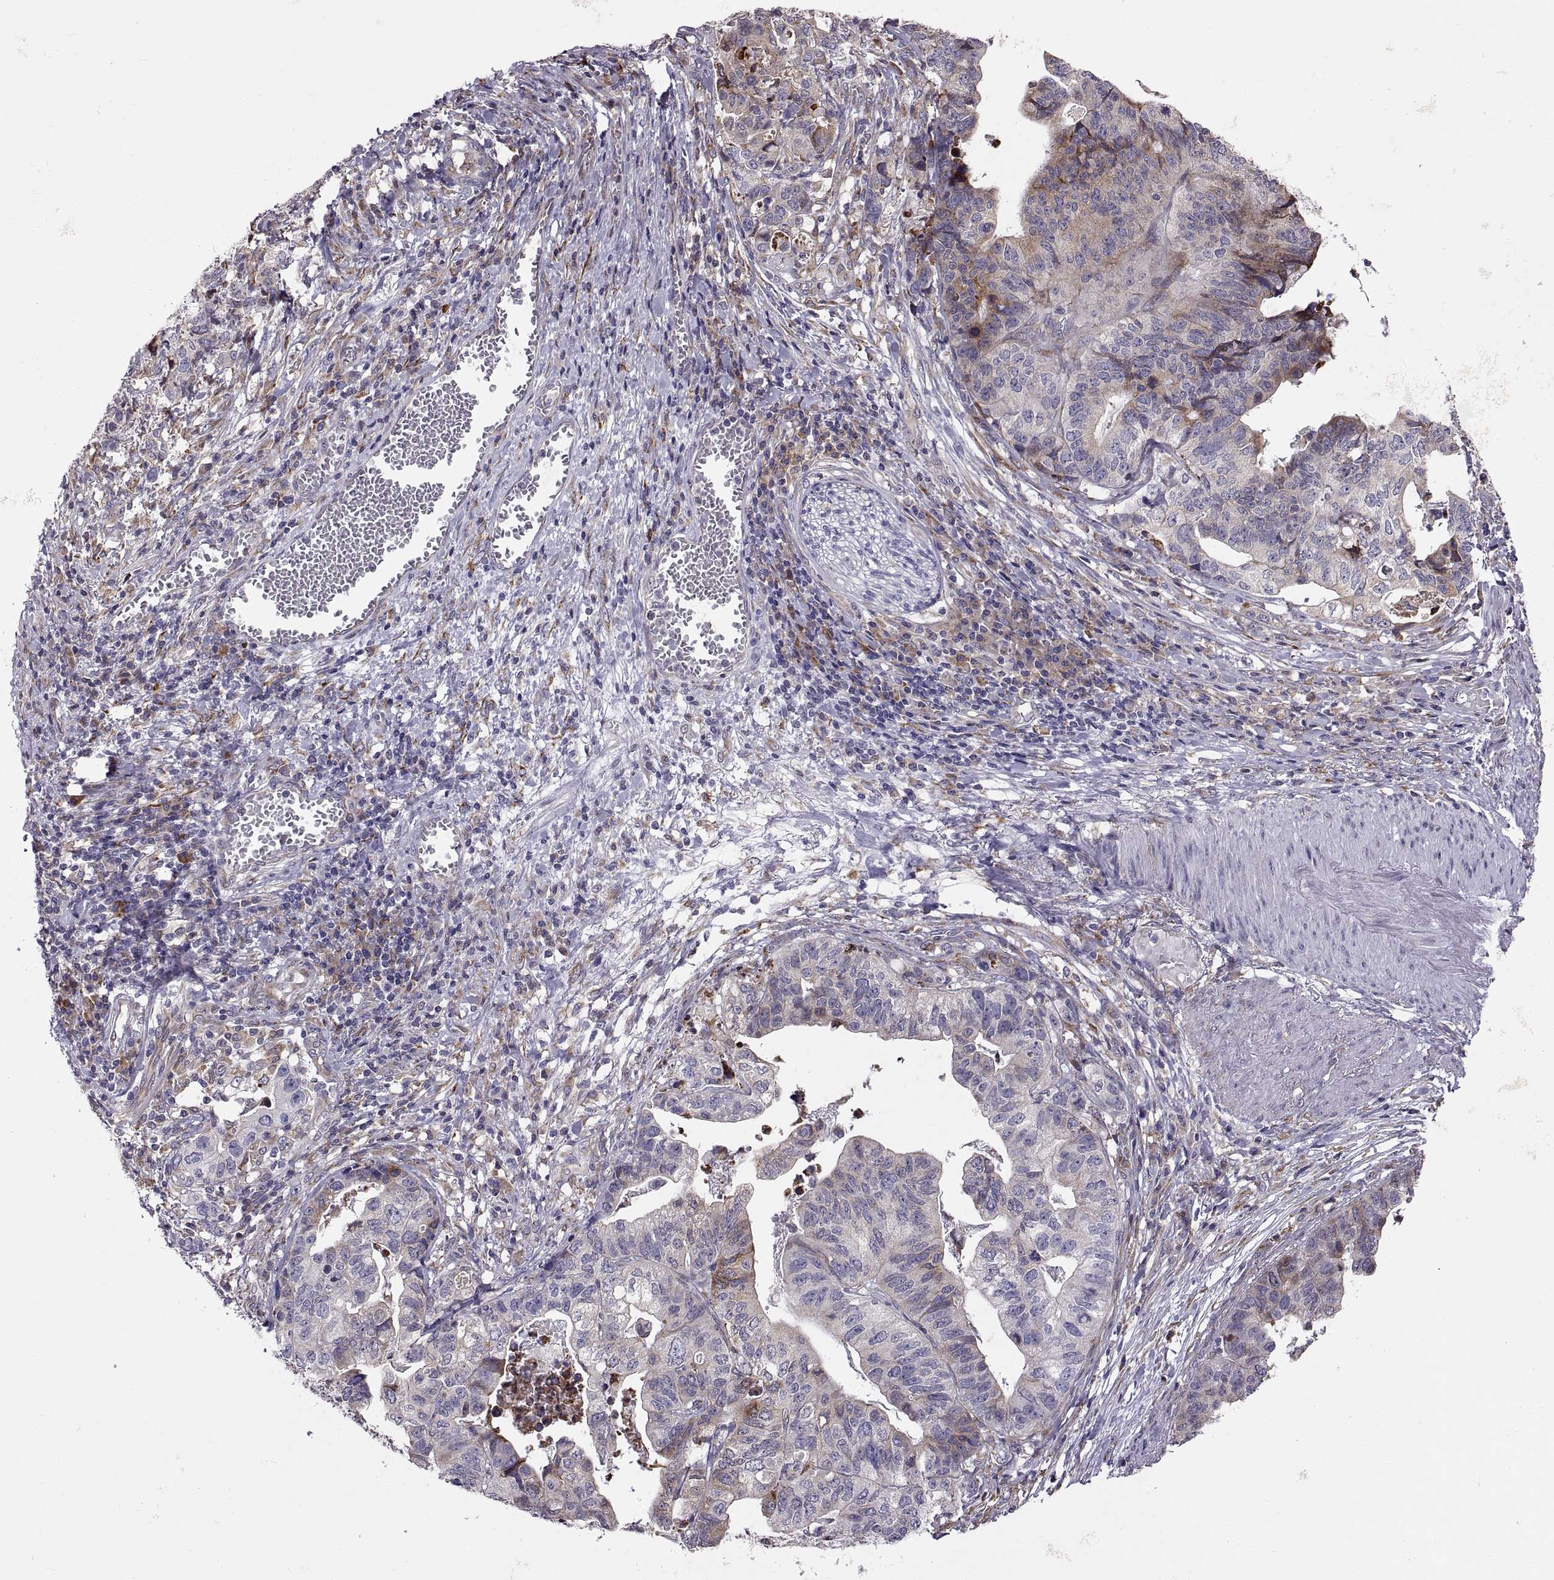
{"staining": {"intensity": "weak", "quantity": "25%-75%", "location": "cytoplasmic/membranous"}, "tissue": "stomach cancer", "cell_type": "Tumor cells", "image_type": "cancer", "snomed": [{"axis": "morphology", "description": "Adenocarcinoma, NOS"}, {"axis": "topography", "description": "Stomach, upper"}], "caption": "Immunohistochemistry staining of stomach adenocarcinoma, which shows low levels of weak cytoplasmic/membranous positivity in about 25%-75% of tumor cells indicating weak cytoplasmic/membranous protein expression. The staining was performed using DAB (3,3'-diaminobenzidine) (brown) for protein detection and nuclei were counterstained in hematoxylin (blue).", "gene": "PLEKHB2", "patient": {"sex": "female", "age": 67}}